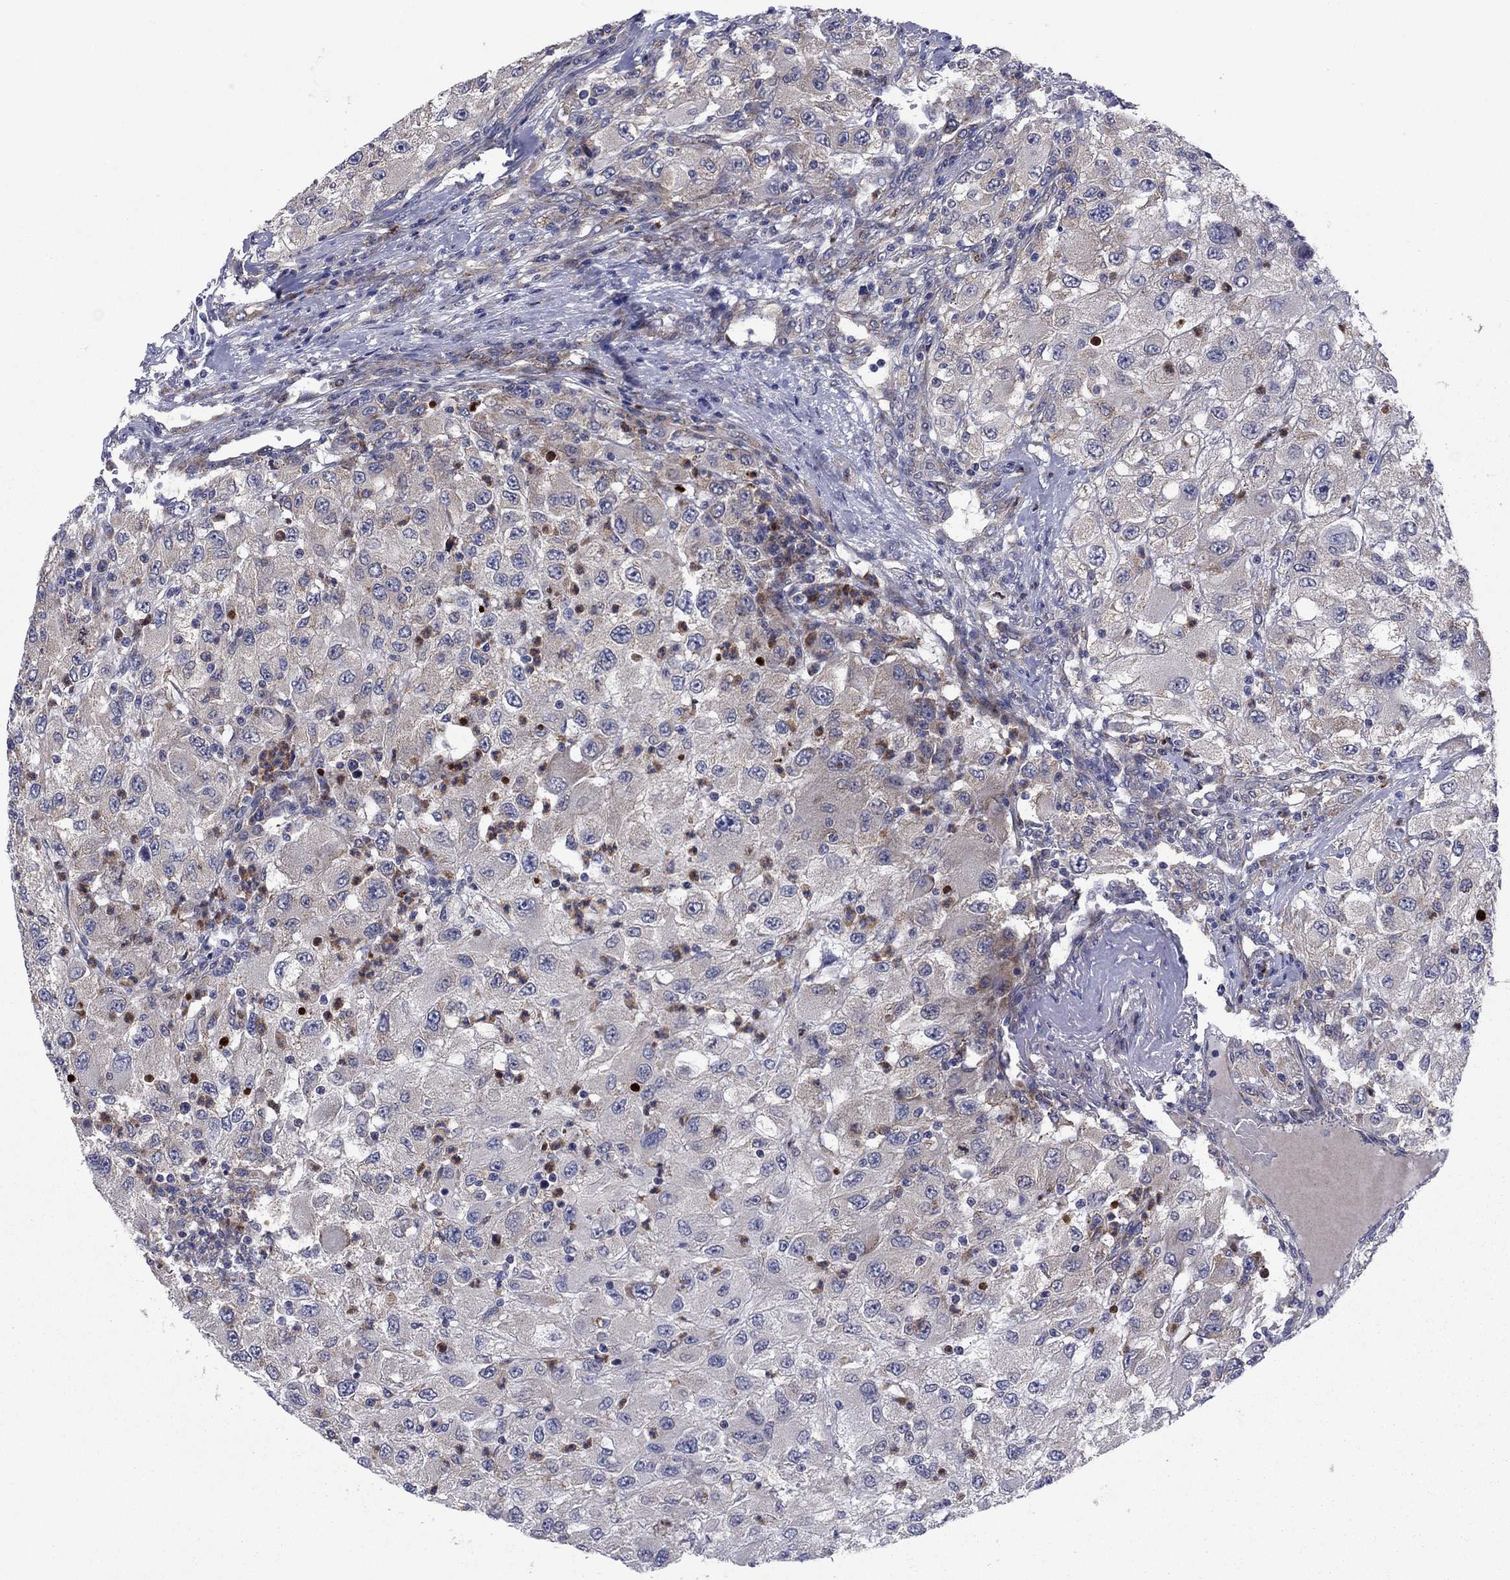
{"staining": {"intensity": "moderate", "quantity": "<25%", "location": "cytoplasmic/membranous"}, "tissue": "renal cancer", "cell_type": "Tumor cells", "image_type": "cancer", "snomed": [{"axis": "morphology", "description": "Adenocarcinoma, NOS"}, {"axis": "topography", "description": "Kidney"}], "caption": "Renal adenocarcinoma stained for a protein shows moderate cytoplasmic/membranous positivity in tumor cells.", "gene": "GPR155", "patient": {"sex": "female", "age": 67}}